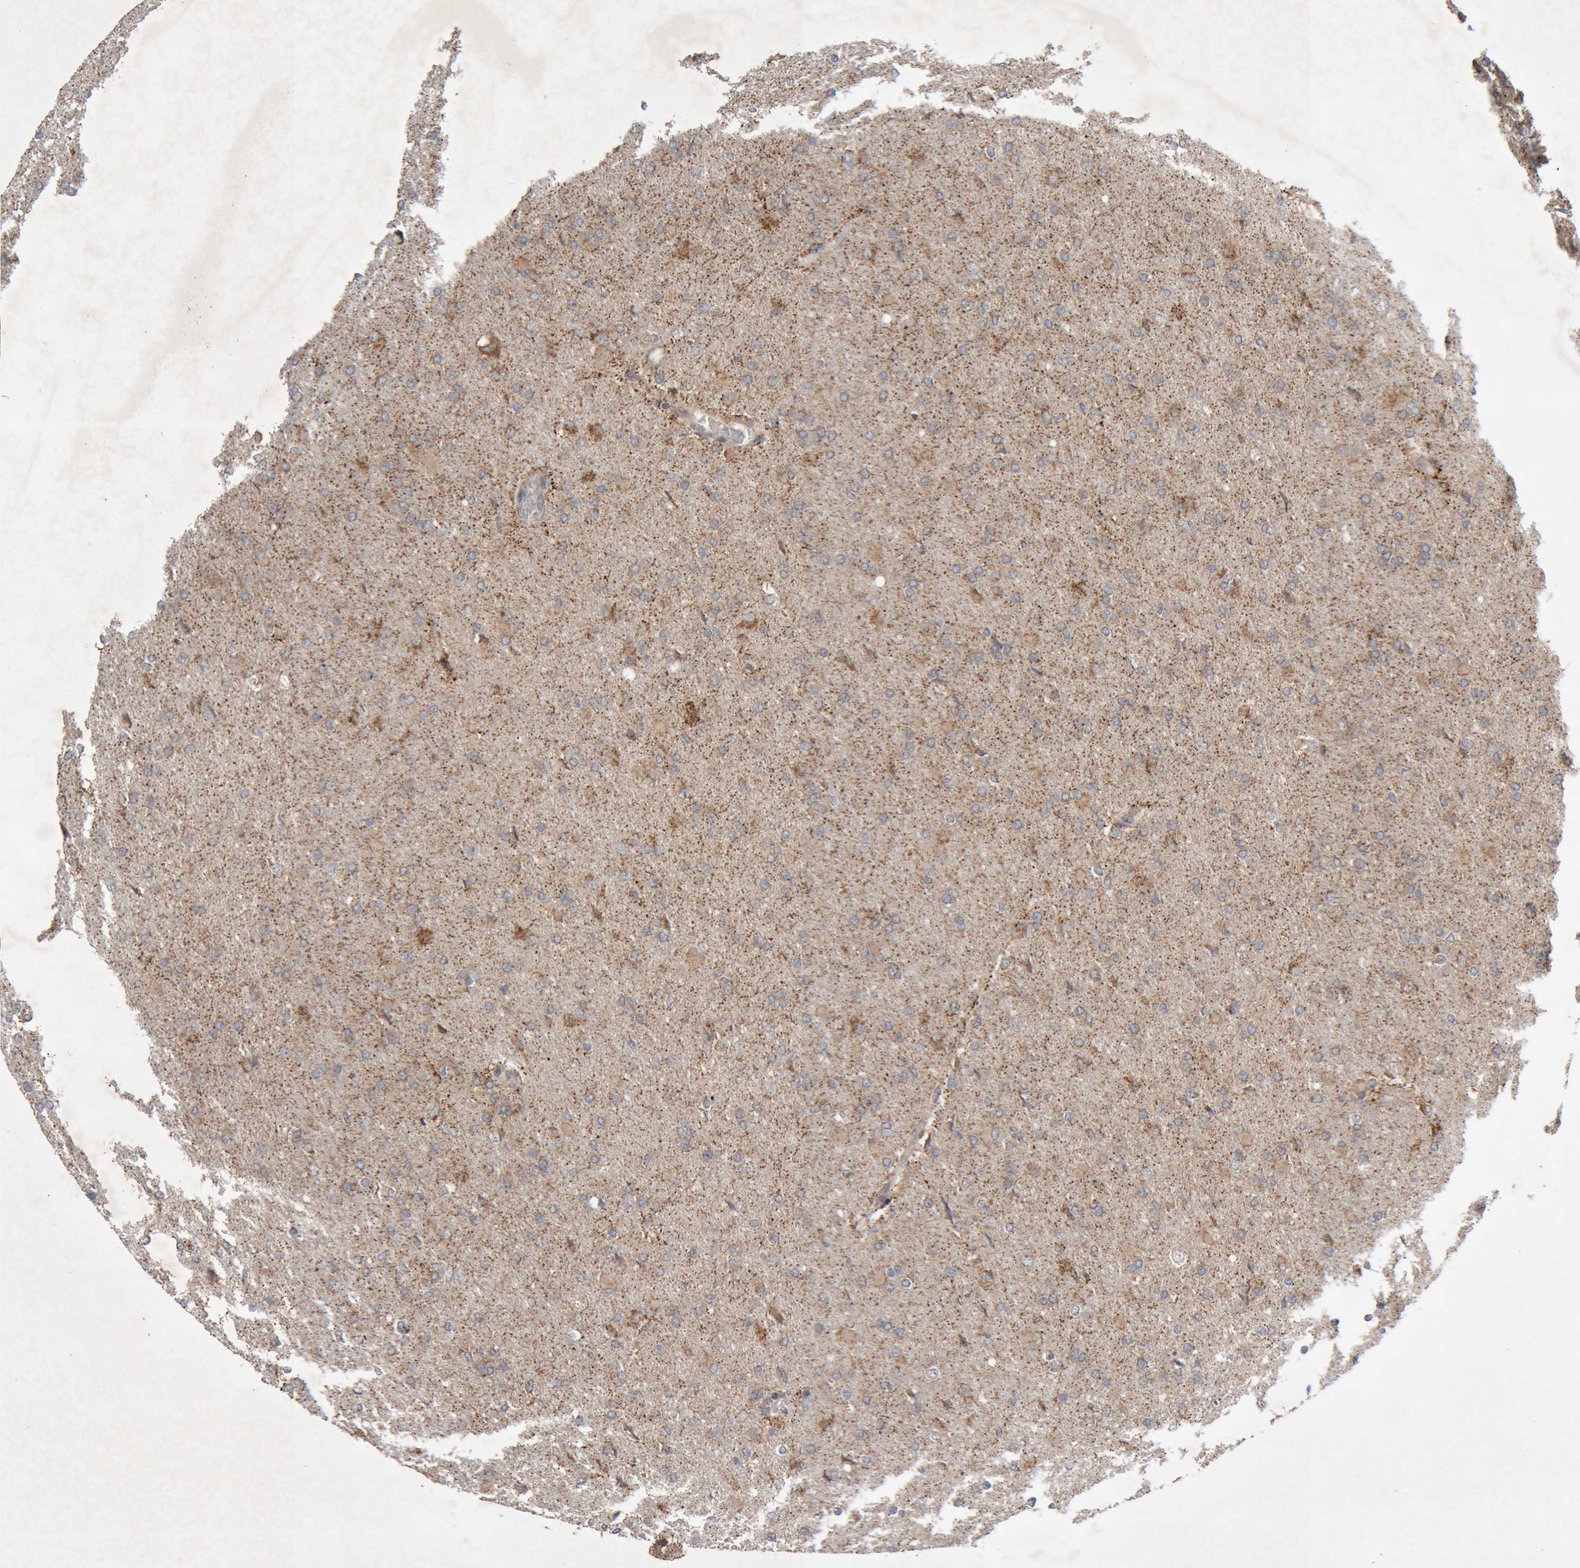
{"staining": {"intensity": "moderate", "quantity": "25%-75%", "location": "cytoplasmic/membranous"}, "tissue": "glioma", "cell_type": "Tumor cells", "image_type": "cancer", "snomed": [{"axis": "morphology", "description": "Glioma, malignant, High grade"}, {"axis": "topography", "description": "Cerebral cortex"}], "caption": "This histopathology image exhibits immunohistochemistry staining of glioma, with medium moderate cytoplasmic/membranous positivity in about 25%-75% of tumor cells.", "gene": "KIF21B", "patient": {"sex": "female", "age": 36}}